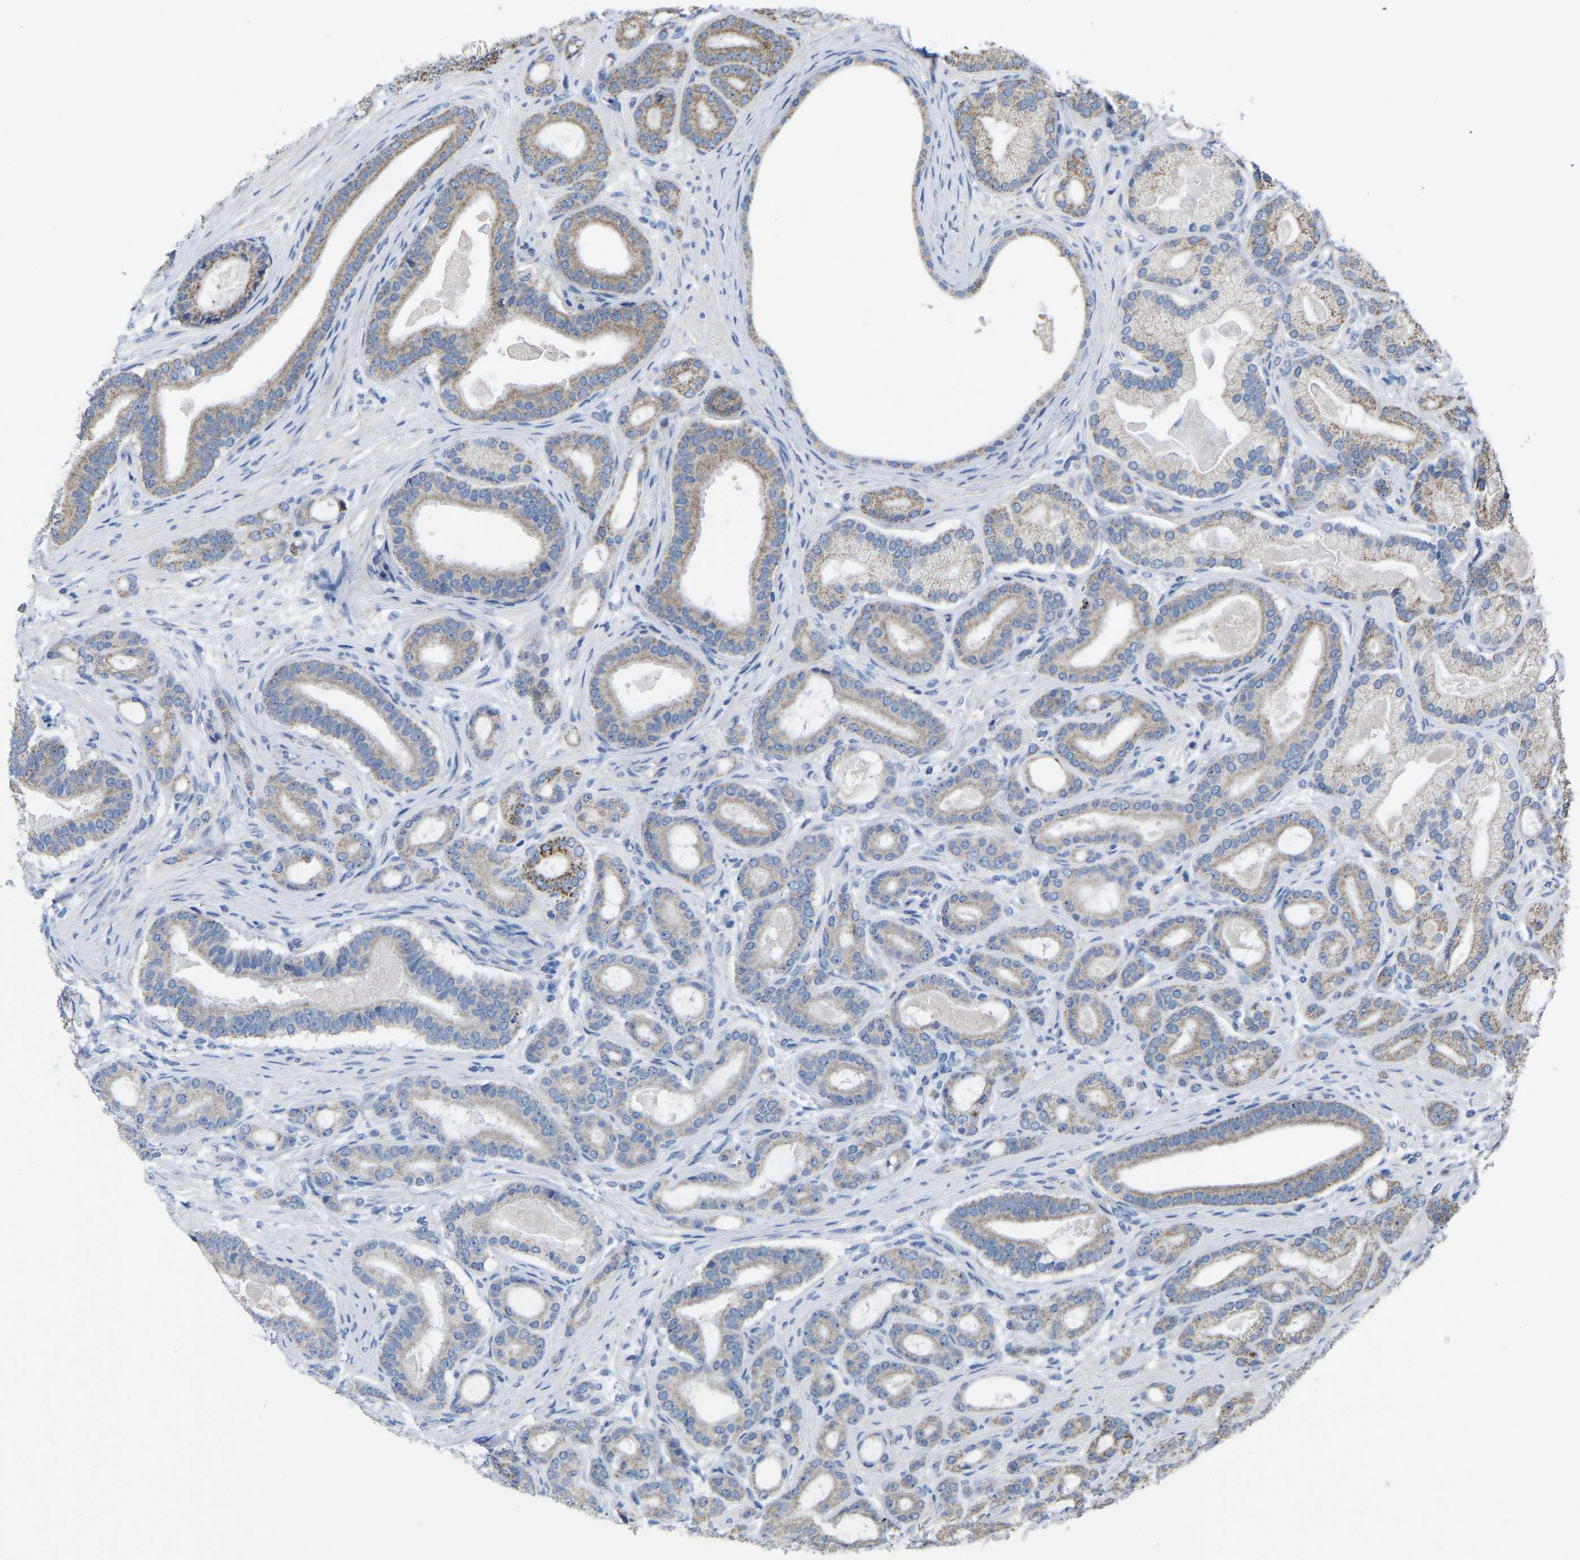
{"staining": {"intensity": "weak", "quantity": "<25%", "location": "cytoplasmic/membranous"}, "tissue": "prostate cancer", "cell_type": "Tumor cells", "image_type": "cancer", "snomed": [{"axis": "morphology", "description": "Adenocarcinoma, High grade"}, {"axis": "topography", "description": "Prostate"}], "caption": "Tumor cells show no significant protein staining in adenocarcinoma (high-grade) (prostate). The staining is performed using DAB (3,3'-diaminobenzidine) brown chromogen with nuclei counter-stained in using hematoxylin.", "gene": "BCL10", "patient": {"sex": "male", "age": 60}}